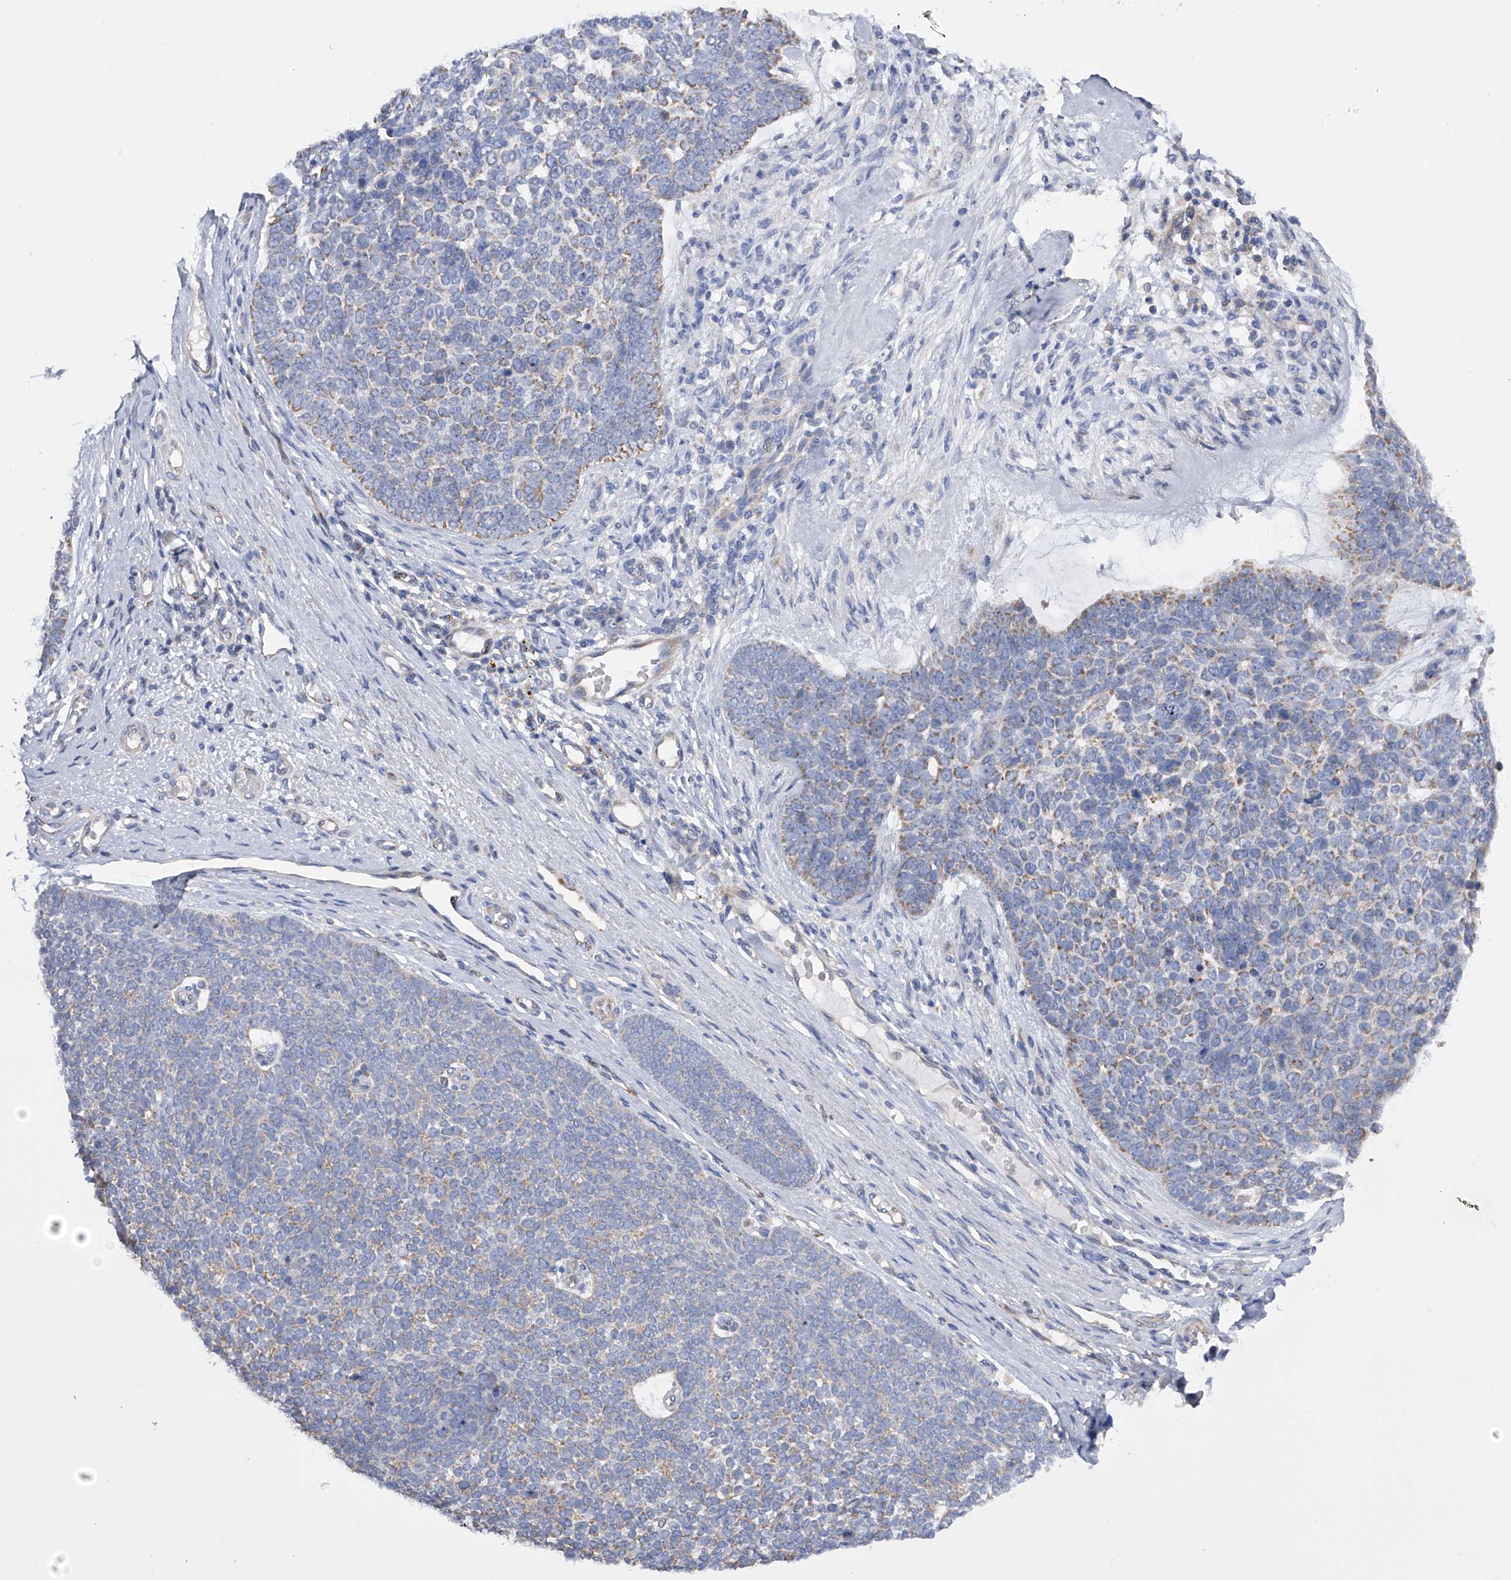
{"staining": {"intensity": "weak", "quantity": "25%-75%", "location": "cytoplasmic/membranous"}, "tissue": "skin cancer", "cell_type": "Tumor cells", "image_type": "cancer", "snomed": [{"axis": "morphology", "description": "Basal cell carcinoma"}, {"axis": "topography", "description": "Skin"}], "caption": "Skin basal cell carcinoma stained with immunohistochemistry exhibits weak cytoplasmic/membranous staining in approximately 25%-75% of tumor cells.", "gene": "MLYCD", "patient": {"sex": "female", "age": 81}}